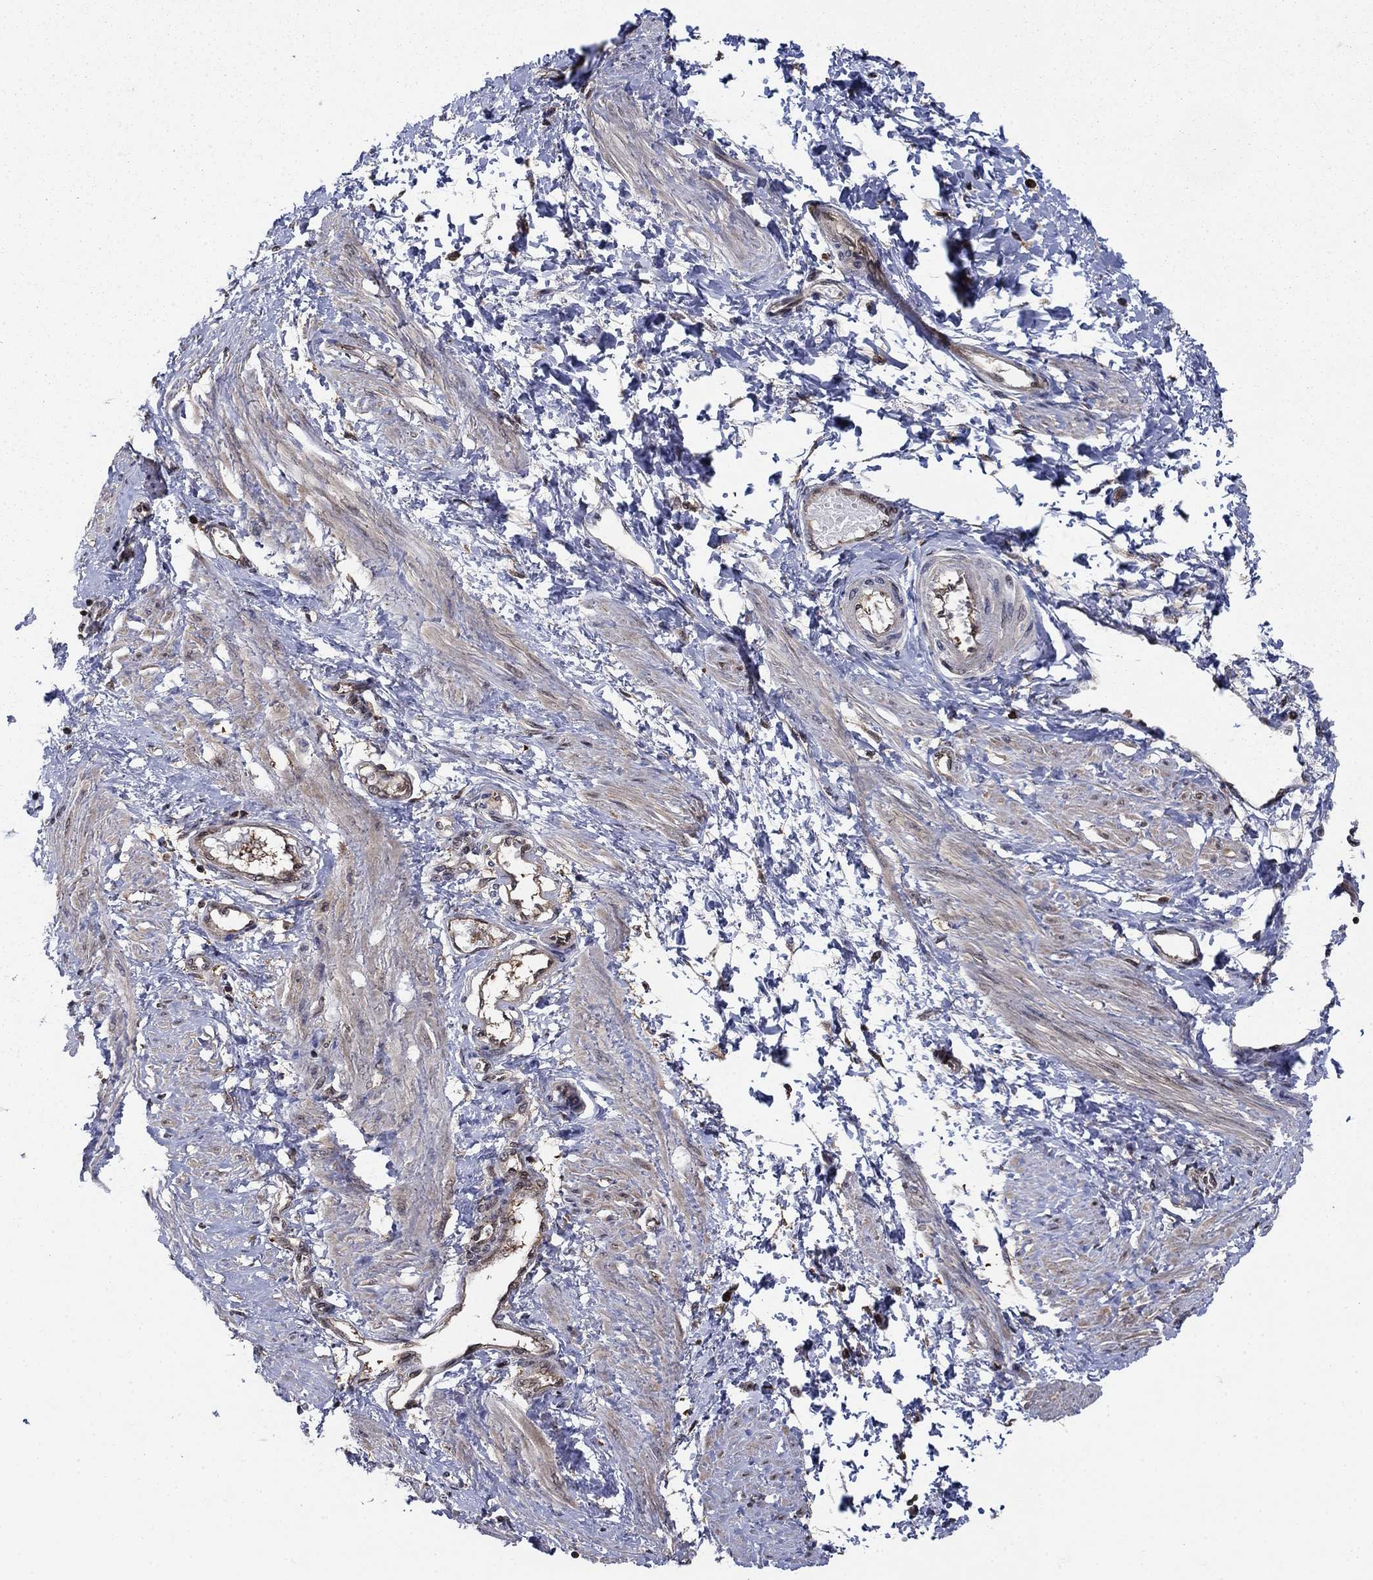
{"staining": {"intensity": "weak", "quantity": "25%-75%", "location": "cytoplasmic/membranous"}, "tissue": "smooth muscle", "cell_type": "Smooth muscle cells", "image_type": "normal", "snomed": [{"axis": "morphology", "description": "Normal tissue, NOS"}, {"axis": "topography", "description": "Smooth muscle"}, {"axis": "topography", "description": "Uterus"}], "caption": "Smooth muscle stained for a protein exhibits weak cytoplasmic/membranous positivity in smooth muscle cells. (DAB (3,3'-diaminobenzidine) IHC, brown staining for protein, blue staining for nuclei).", "gene": "CACYBP", "patient": {"sex": "female", "age": 39}}